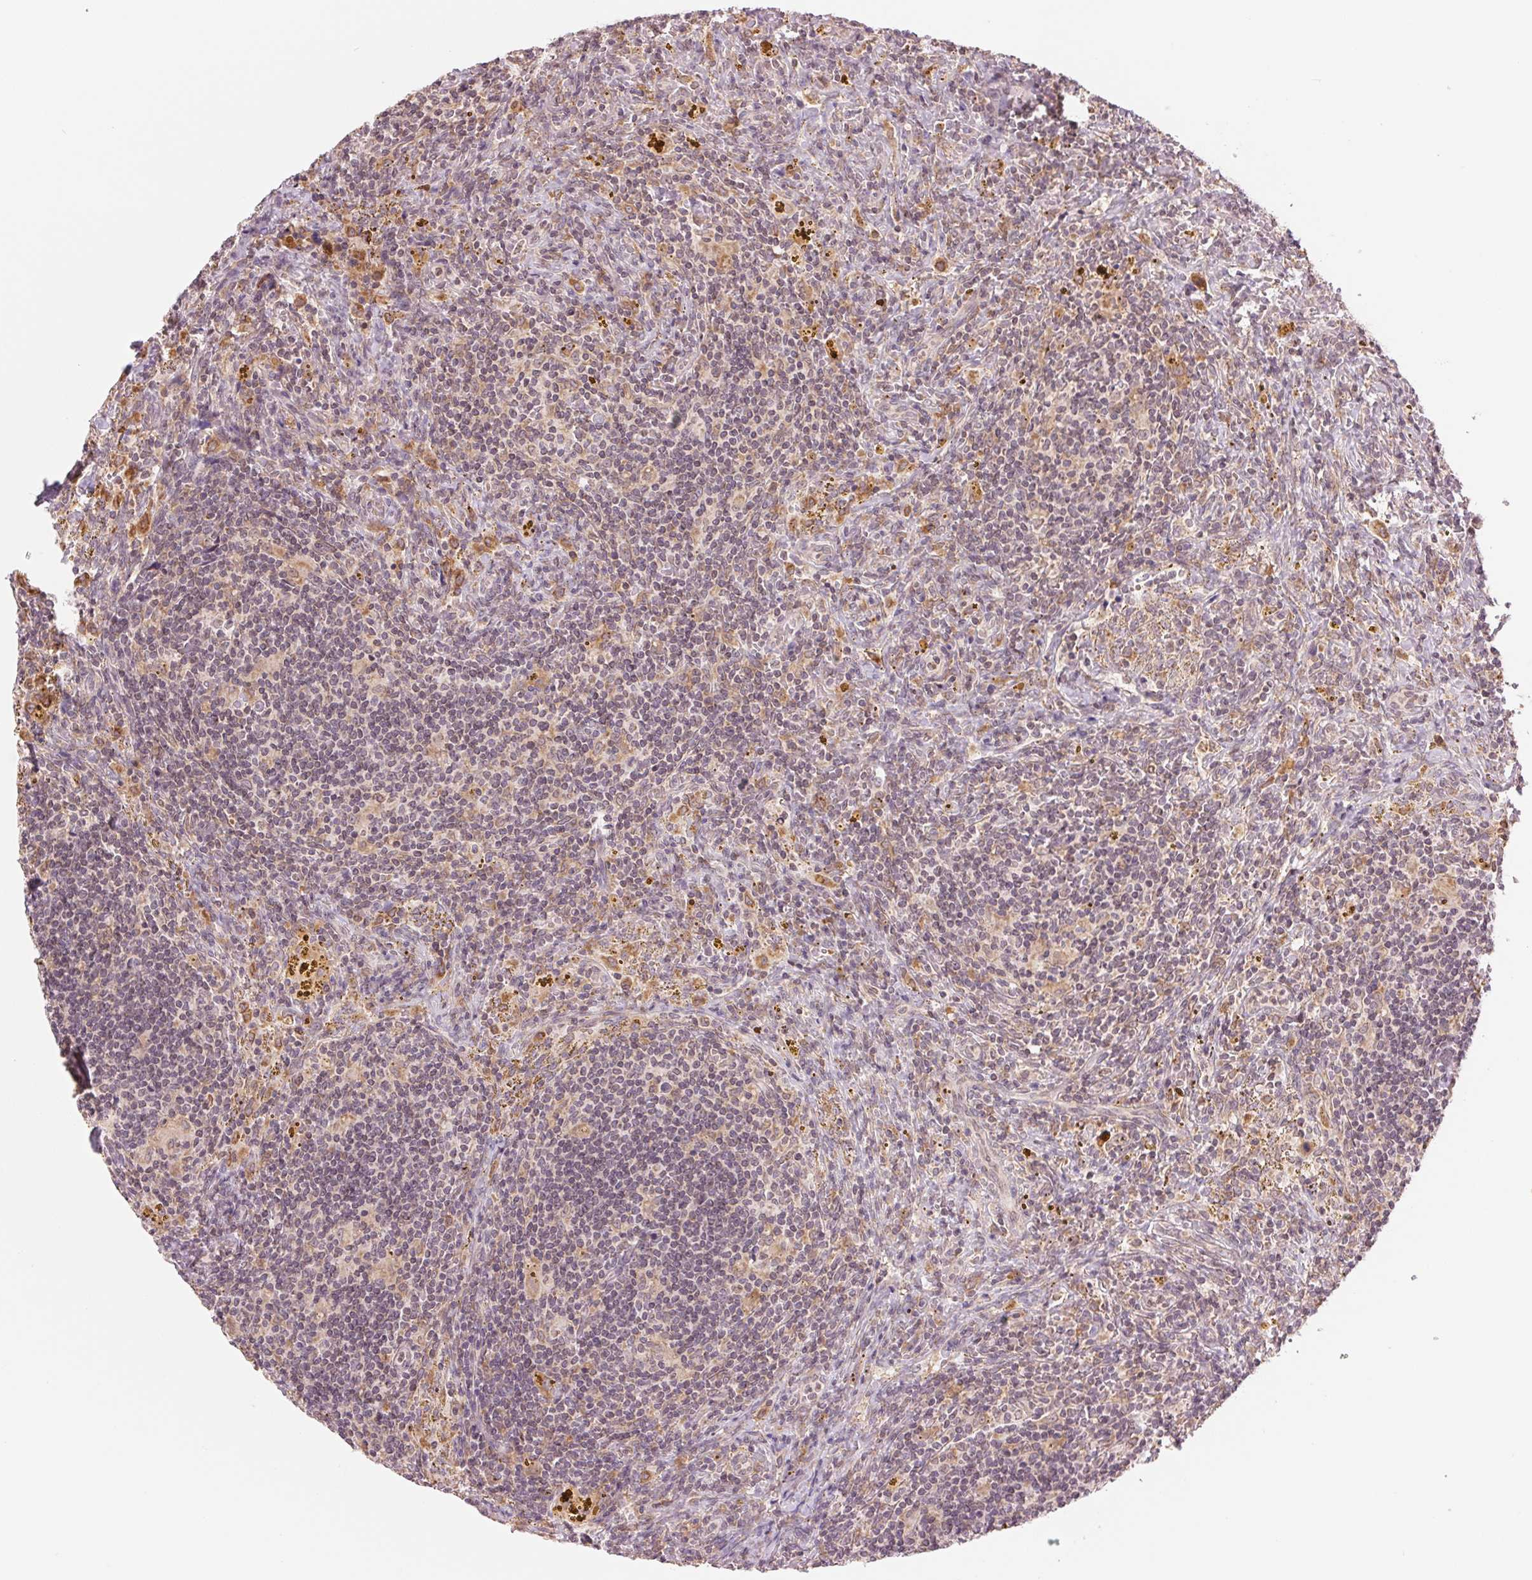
{"staining": {"intensity": "weak", "quantity": "<25%", "location": "cytoplasmic/membranous"}, "tissue": "lymphoma", "cell_type": "Tumor cells", "image_type": "cancer", "snomed": [{"axis": "morphology", "description": "Malignant lymphoma, non-Hodgkin's type, Low grade"}, {"axis": "topography", "description": "Spleen"}], "caption": "Tumor cells show no significant protein positivity in malignant lymphoma, non-Hodgkin's type (low-grade).", "gene": "TECR", "patient": {"sex": "female", "age": 70}}